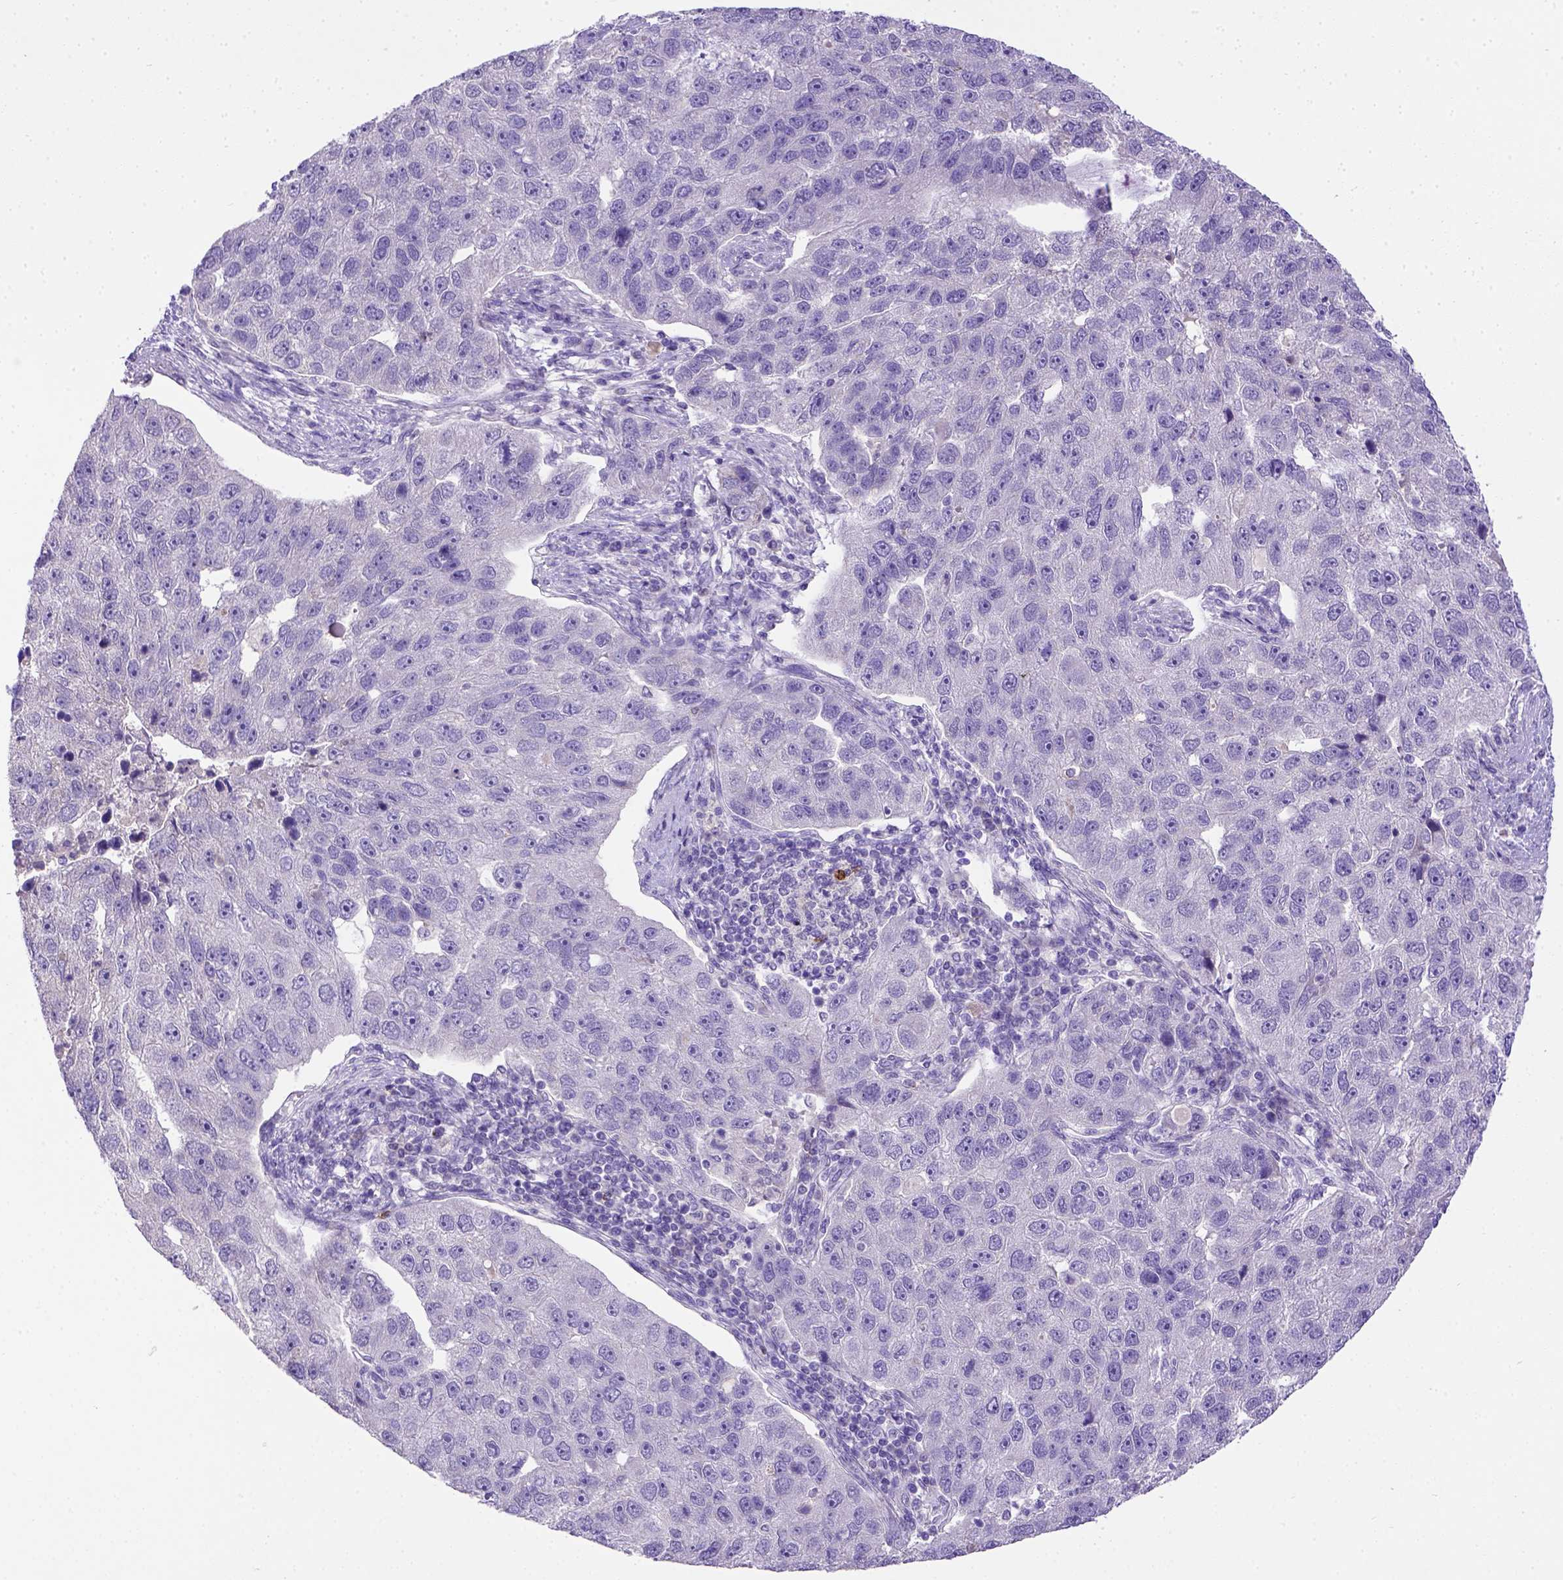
{"staining": {"intensity": "negative", "quantity": "none", "location": "none"}, "tissue": "pancreatic cancer", "cell_type": "Tumor cells", "image_type": "cancer", "snomed": [{"axis": "morphology", "description": "Adenocarcinoma, NOS"}, {"axis": "topography", "description": "Pancreas"}], "caption": "High magnification brightfield microscopy of pancreatic adenocarcinoma stained with DAB (brown) and counterstained with hematoxylin (blue): tumor cells show no significant expression.", "gene": "B3GAT1", "patient": {"sex": "female", "age": 61}}